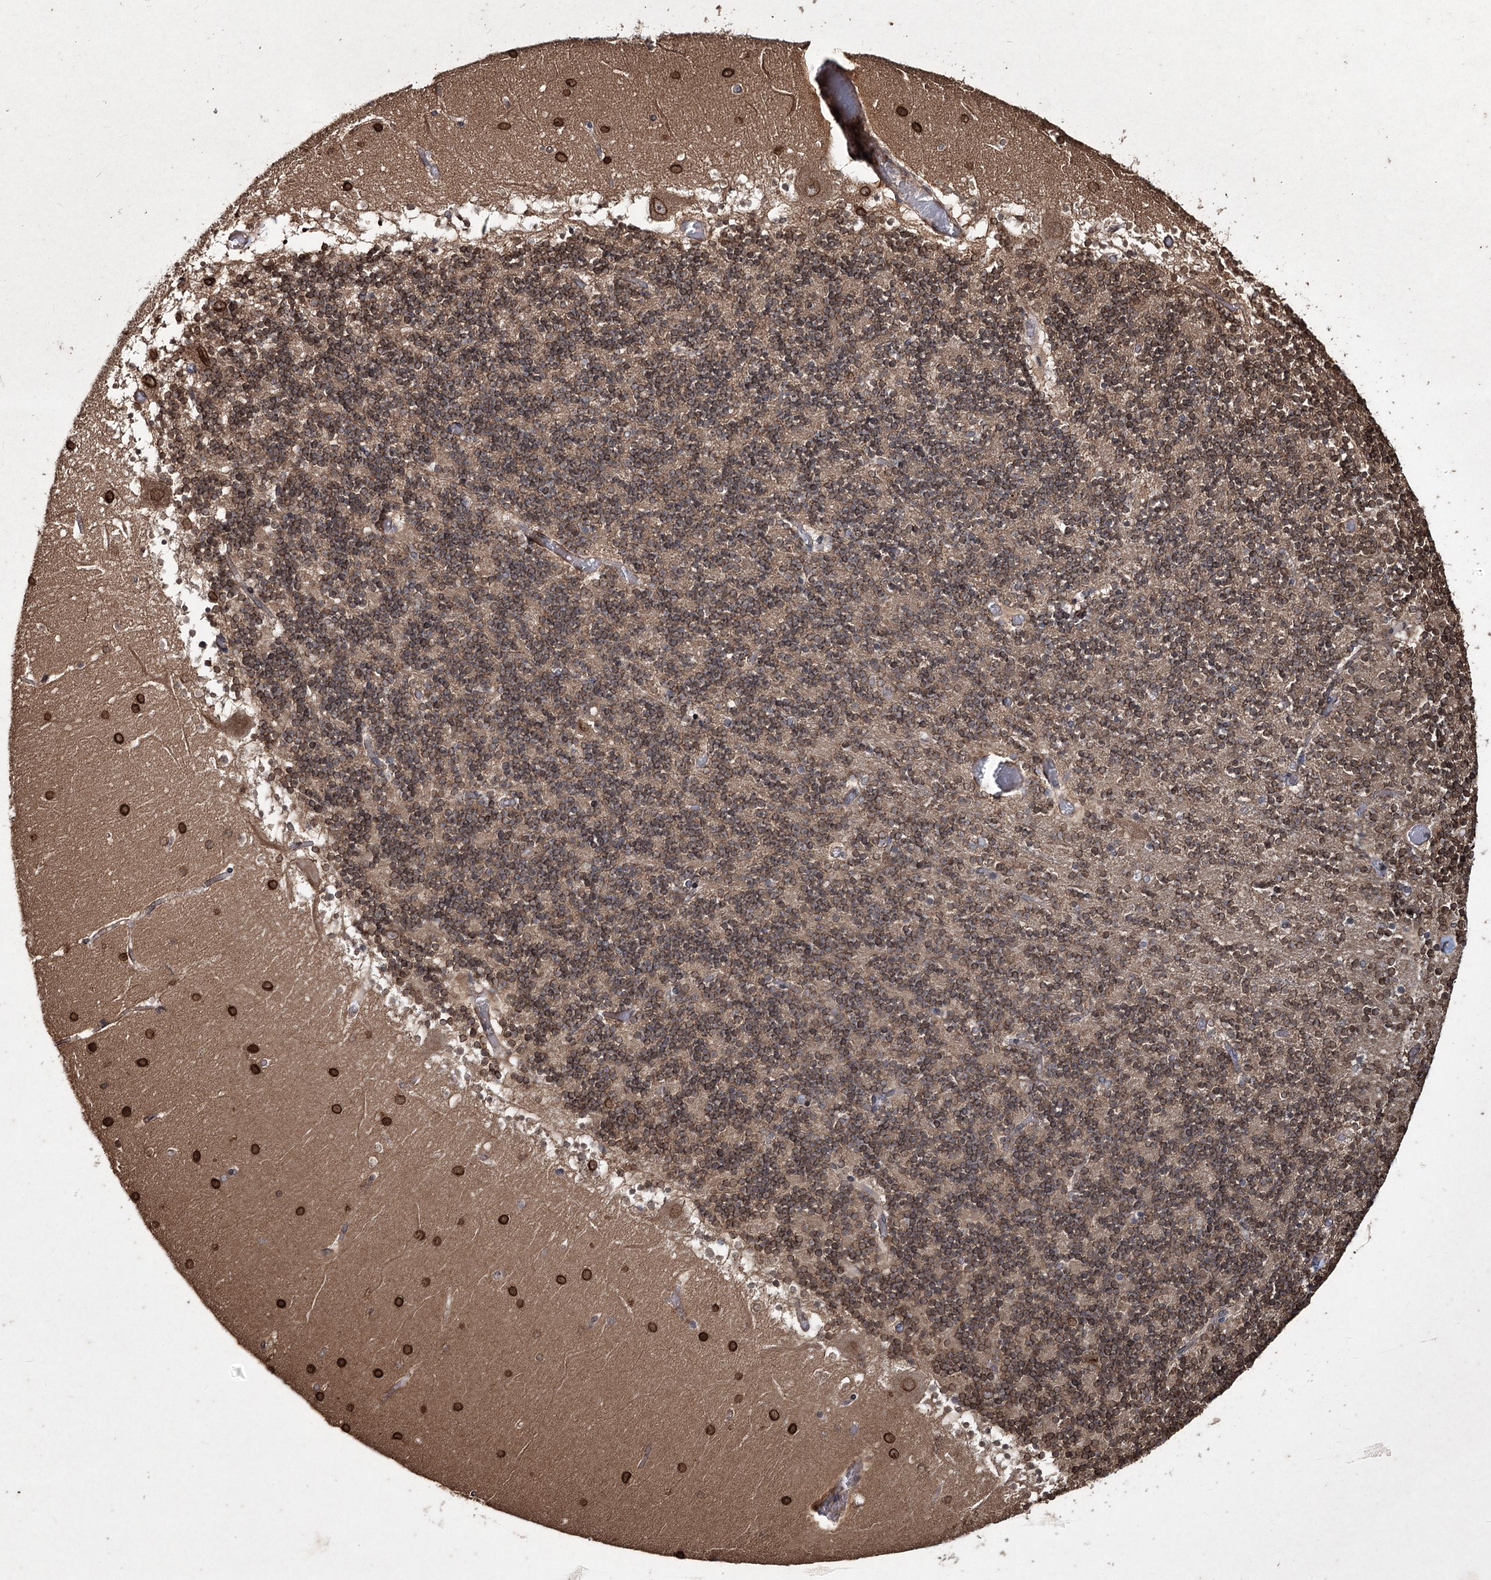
{"staining": {"intensity": "moderate", "quantity": ">75%", "location": "nuclear"}, "tissue": "cerebellum", "cell_type": "Cells in granular layer", "image_type": "normal", "snomed": [{"axis": "morphology", "description": "Normal tissue, NOS"}, {"axis": "topography", "description": "Cerebellum"}], "caption": "The immunohistochemical stain shows moderate nuclear expression in cells in granular layer of normal cerebellum. The staining was performed using DAB to visualize the protein expression in brown, while the nuclei were stained in blue with hematoxylin (Magnification: 20x).", "gene": "PRC1", "patient": {"sex": "female", "age": 28}}